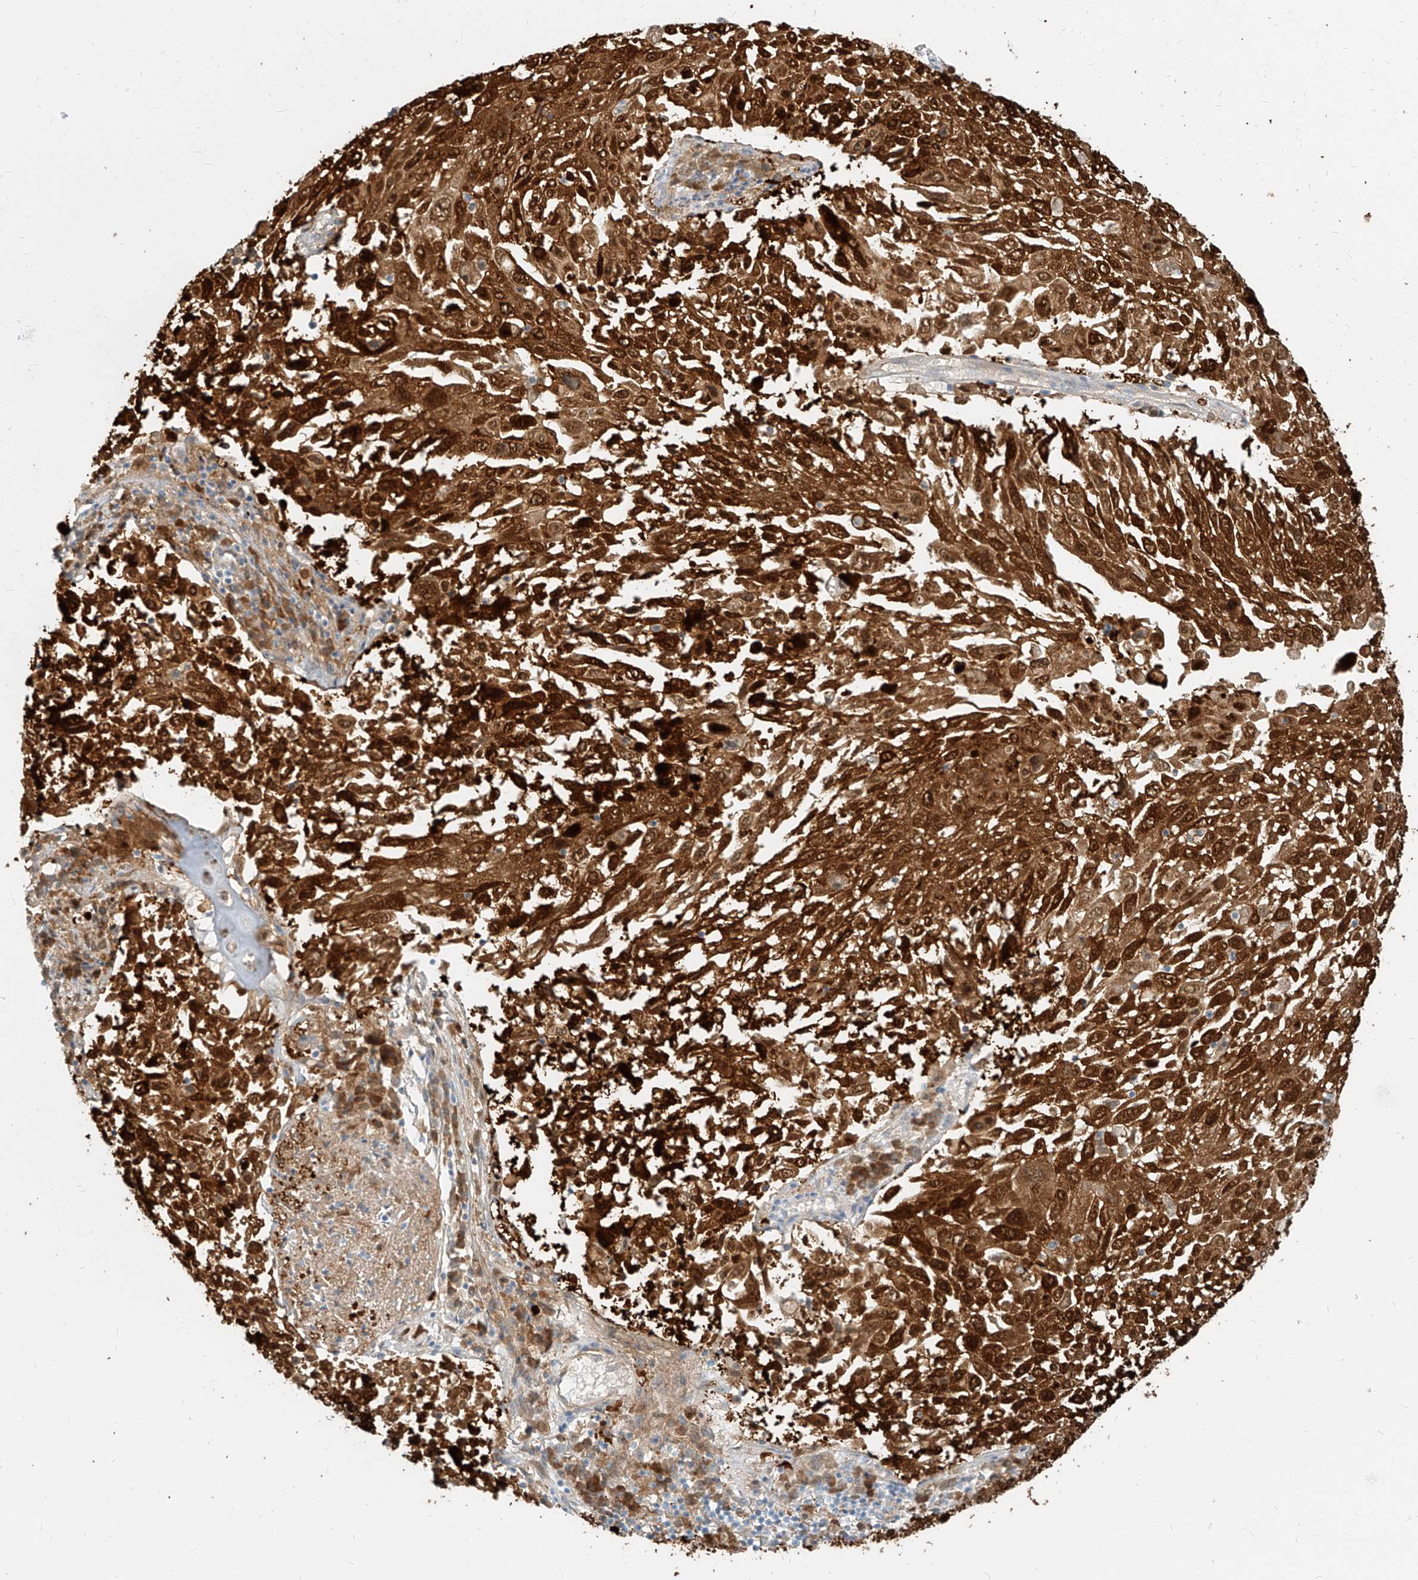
{"staining": {"intensity": "strong", "quantity": ">75%", "location": "cytoplasmic/membranous,nuclear"}, "tissue": "lung cancer", "cell_type": "Tumor cells", "image_type": "cancer", "snomed": [{"axis": "morphology", "description": "Squamous cell carcinoma, NOS"}, {"axis": "topography", "description": "Lung"}], "caption": "A high amount of strong cytoplasmic/membranous and nuclear staining is appreciated in about >75% of tumor cells in lung squamous cell carcinoma tissue. (DAB IHC with brightfield microscopy, high magnification).", "gene": "PGD", "patient": {"sex": "male", "age": 65}}